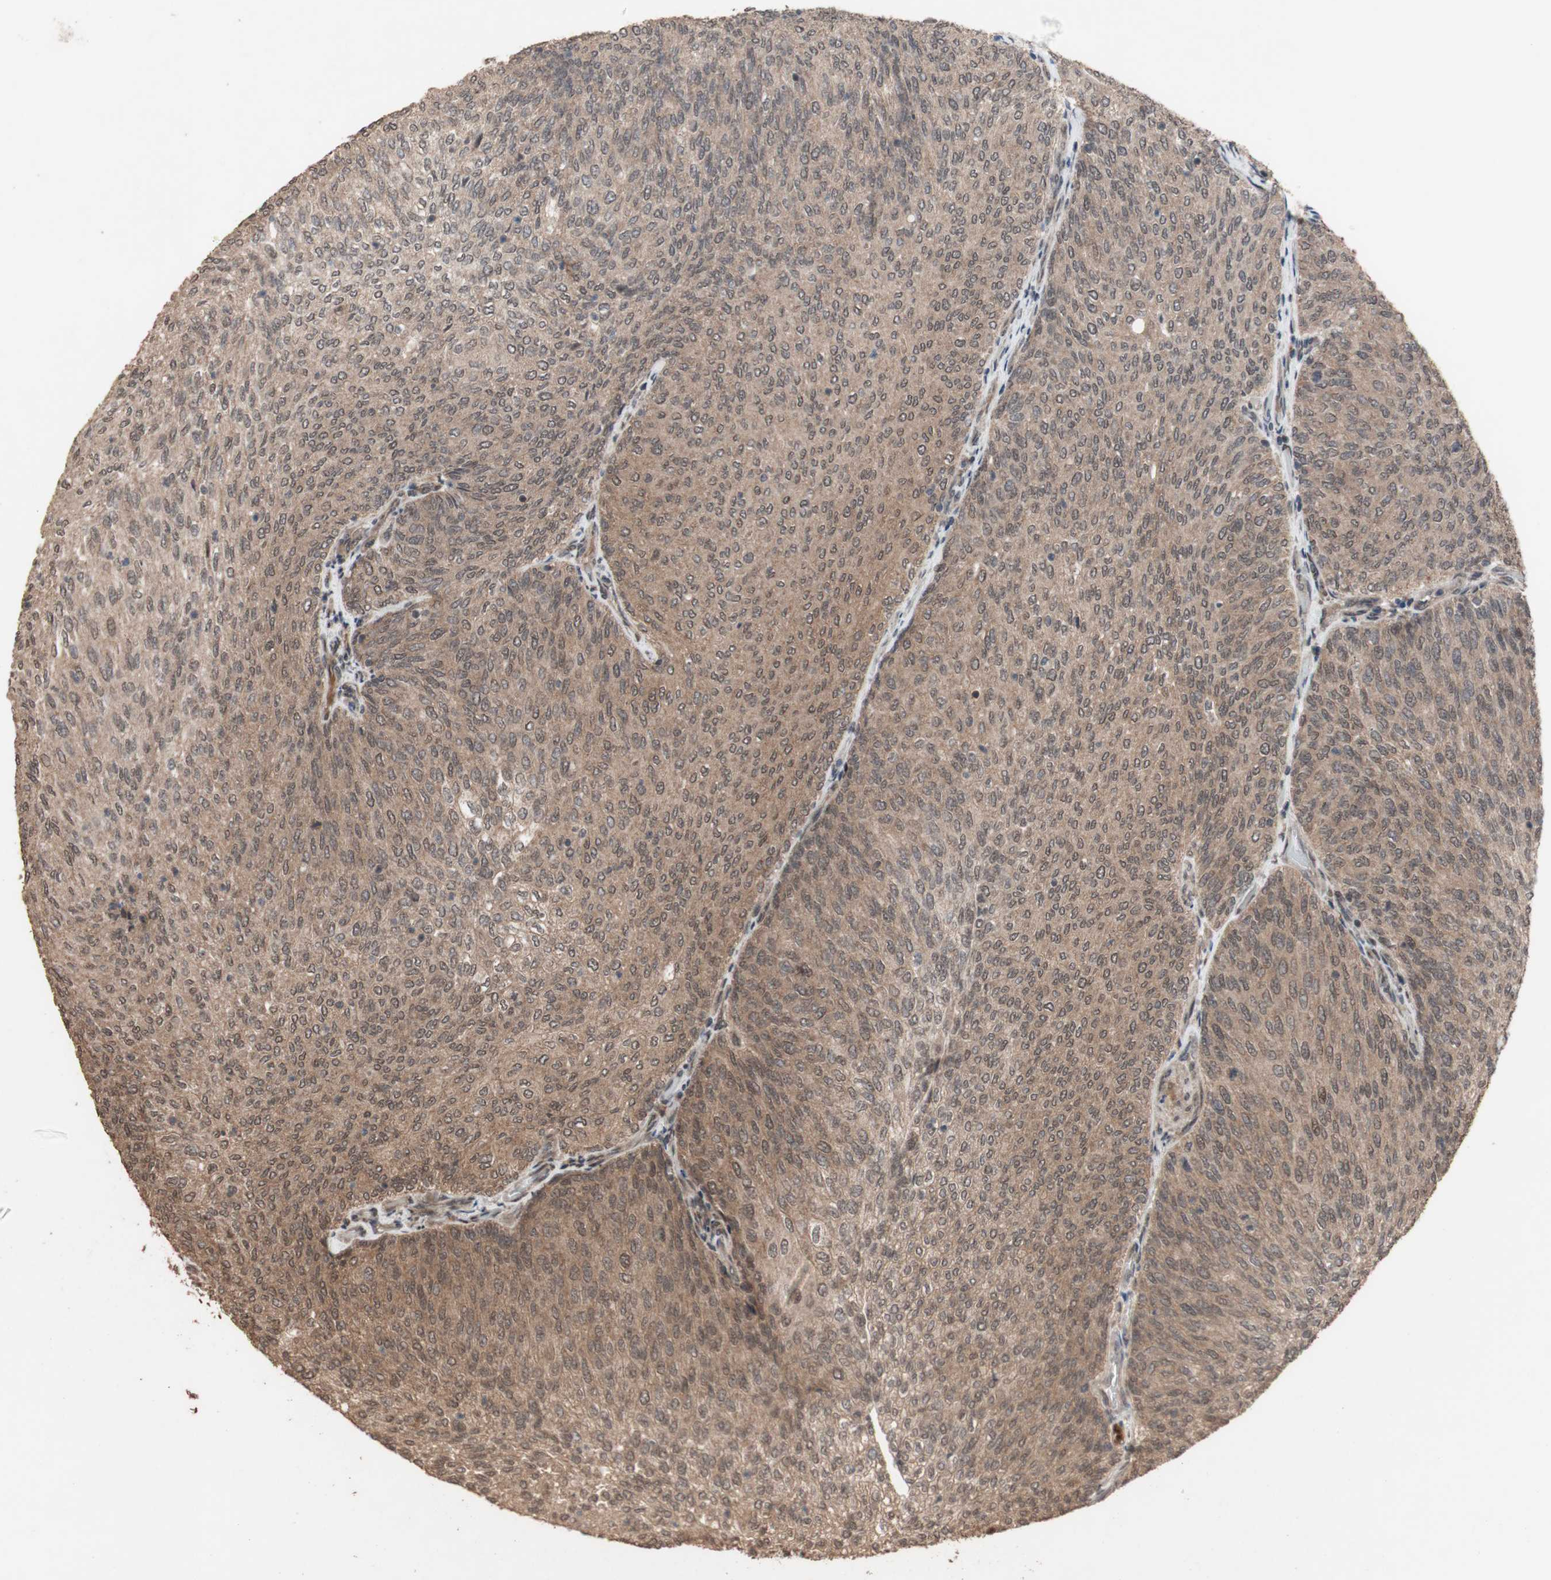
{"staining": {"intensity": "moderate", "quantity": ">75%", "location": "cytoplasmic/membranous"}, "tissue": "urothelial cancer", "cell_type": "Tumor cells", "image_type": "cancer", "snomed": [{"axis": "morphology", "description": "Urothelial carcinoma, Low grade"}, {"axis": "topography", "description": "Urinary bladder"}], "caption": "Immunohistochemistry (IHC) histopathology image of neoplastic tissue: human urothelial cancer stained using immunohistochemistry exhibits medium levels of moderate protein expression localized specifically in the cytoplasmic/membranous of tumor cells, appearing as a cytoplasmic/membranous brown color.", "gene": "KANSL1", "patient": {"sex": "female", "age": 79}}